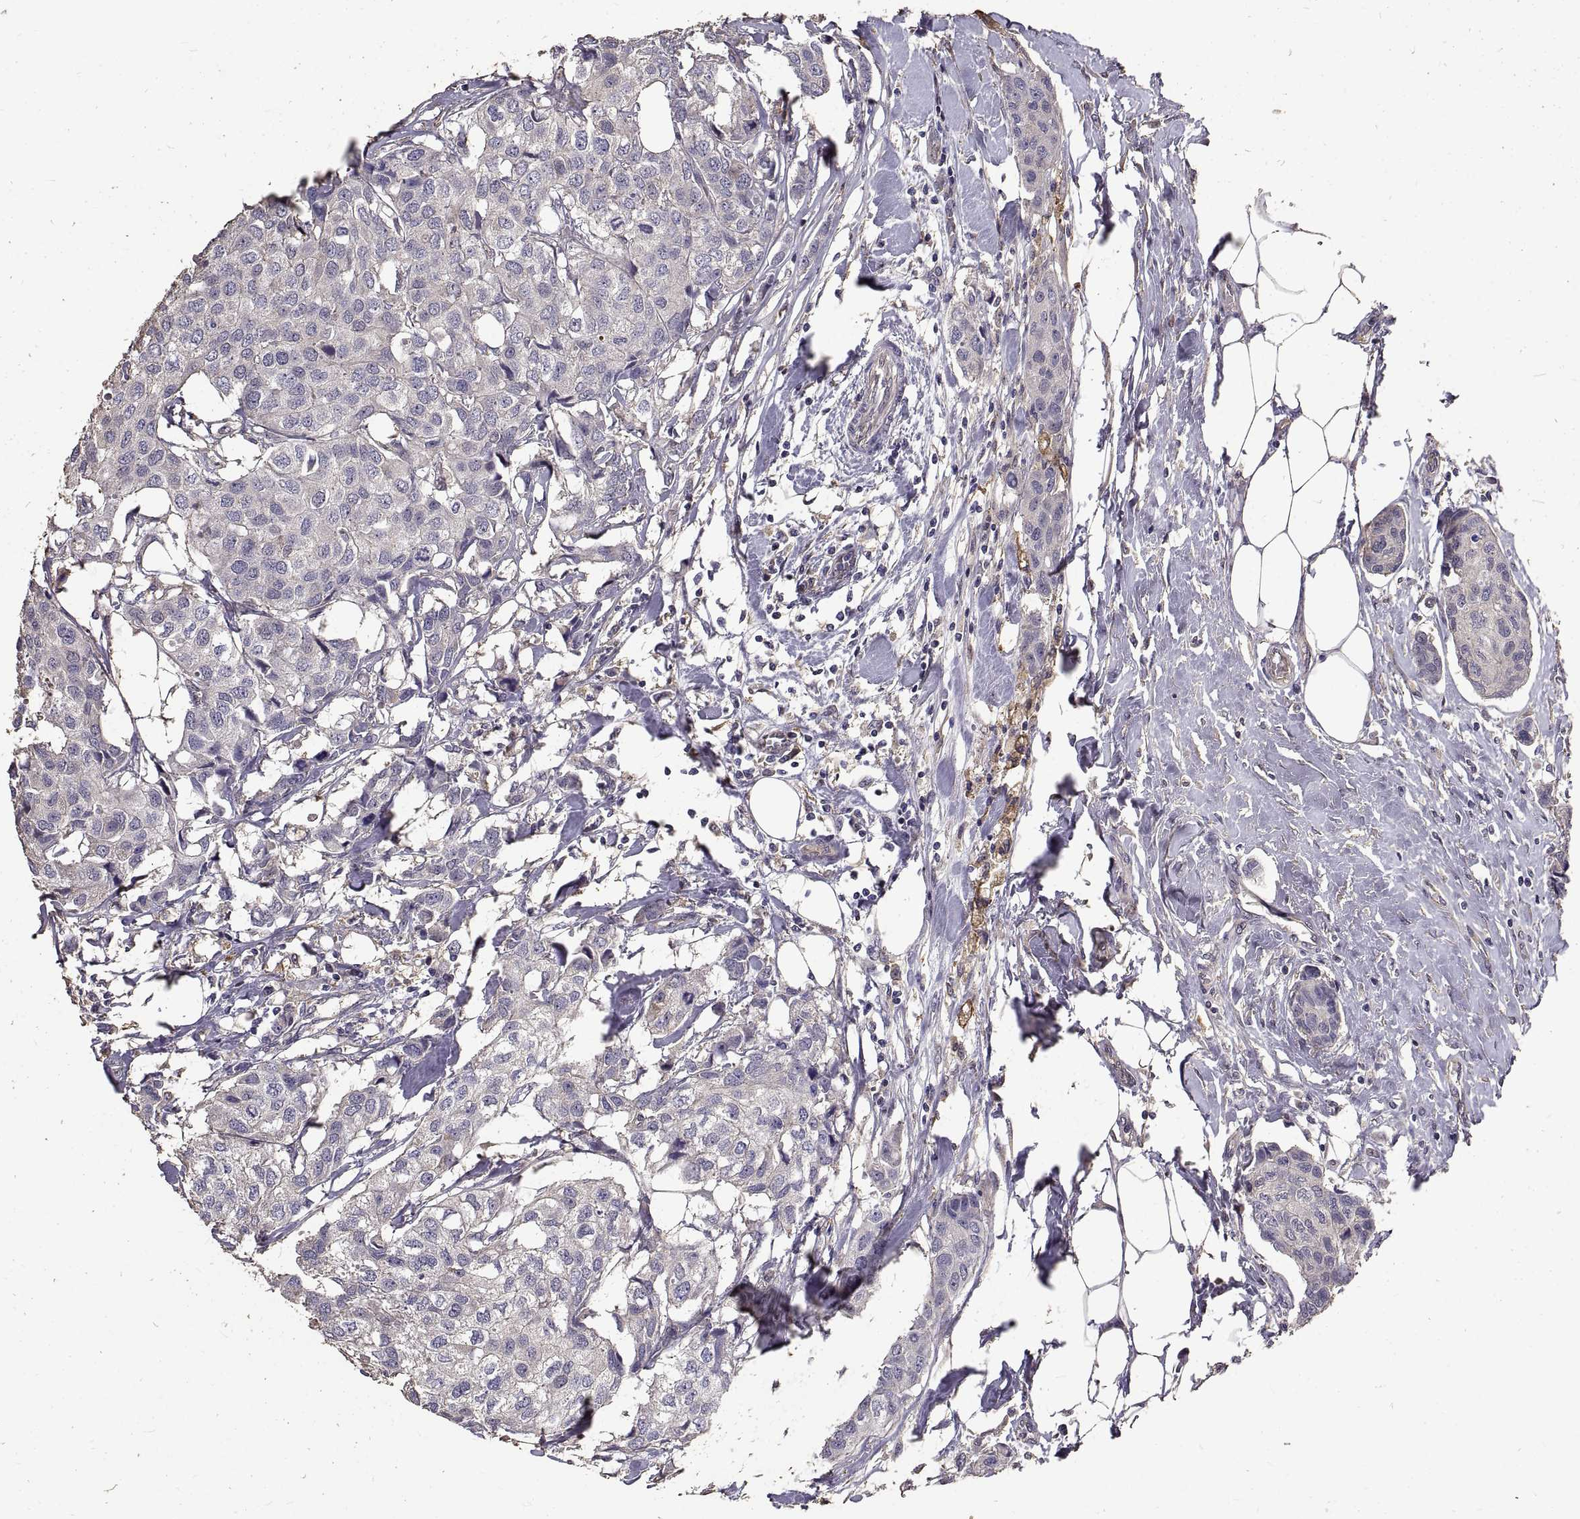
{"staining": {"intensity": "negative", "quantity": "none", "location": "none"}, "tissue": "breast cancer", "cell_type": "Tumor cells", "image_type": "cancer", "snomed": [{"axis": "morphology", "description": "Duct carcinoma"}, {"axis": "topography", "description": "Breast"}], "caption": "Human infiltrating ductal carcinoma (breast) stained for a protein using immunohistochemistry (IHC) exhibits no expression in tumor cells.", "gene": "PEA15", "patient": {"sex": "female", "age": 80}}